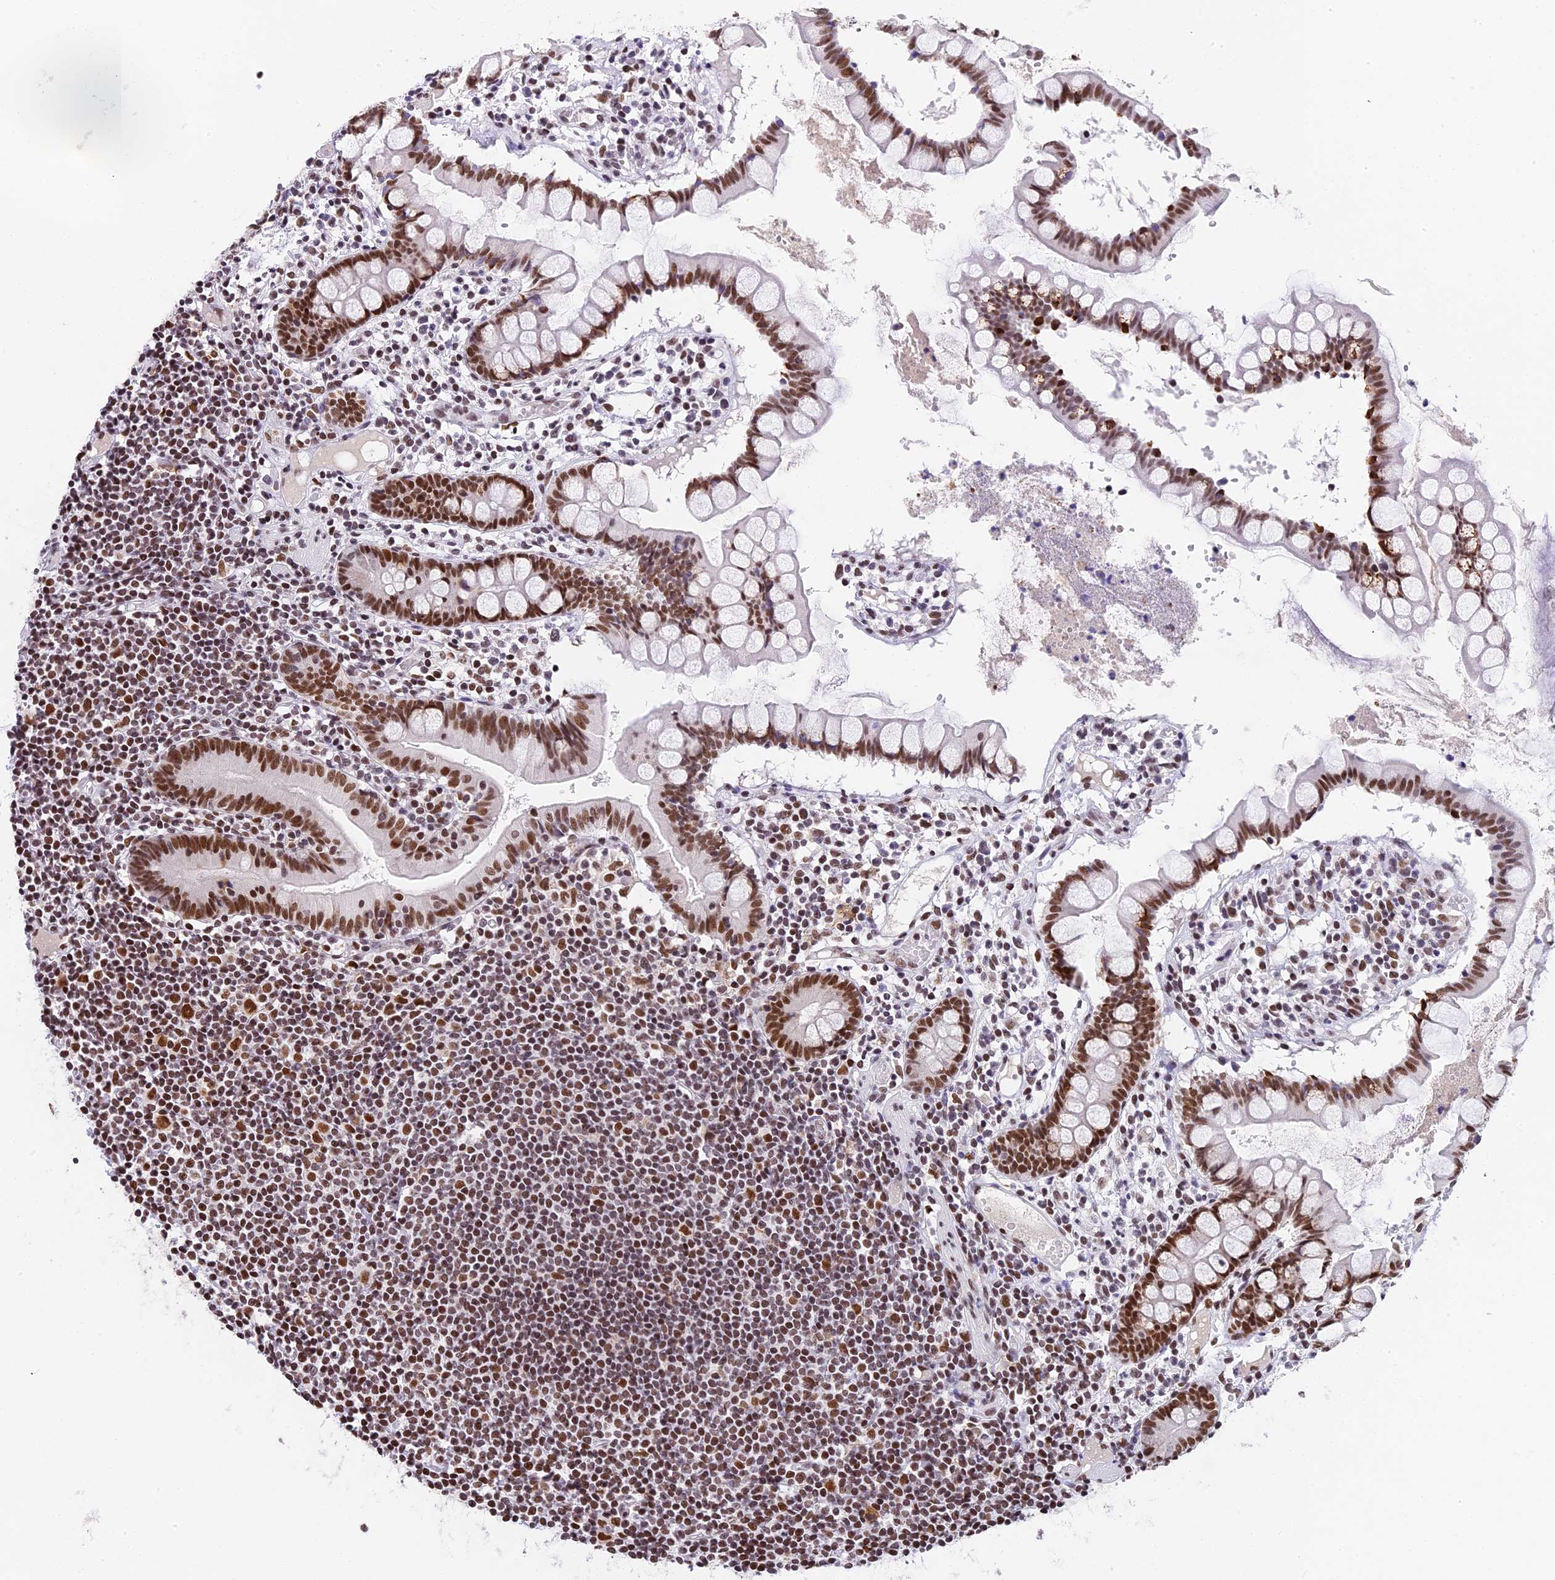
{"staining": {"intensity": "strong", "quantity": ">75%", "location": "nuclear"}, "tissue": "colon", "cell_type": "Endothelial cells", "image_type": "normal", "snomed": [{"axis": "morphology", "description": "Normal tissue, NOS"}, {"axis": "morphology", "description": "Adenocarcinoma, NOS"}, {"axis": "topography", "description": "Colon"}], "caption": "Colon was stained to show a protein in brown. There is high levels of strong nuclear expression in about >75% of endothelial cells. (Brightfield microscopy of DAB IHC at high magnification).", "gene": "SBNO1", "patient": {"sex": "female", "age": 55}}